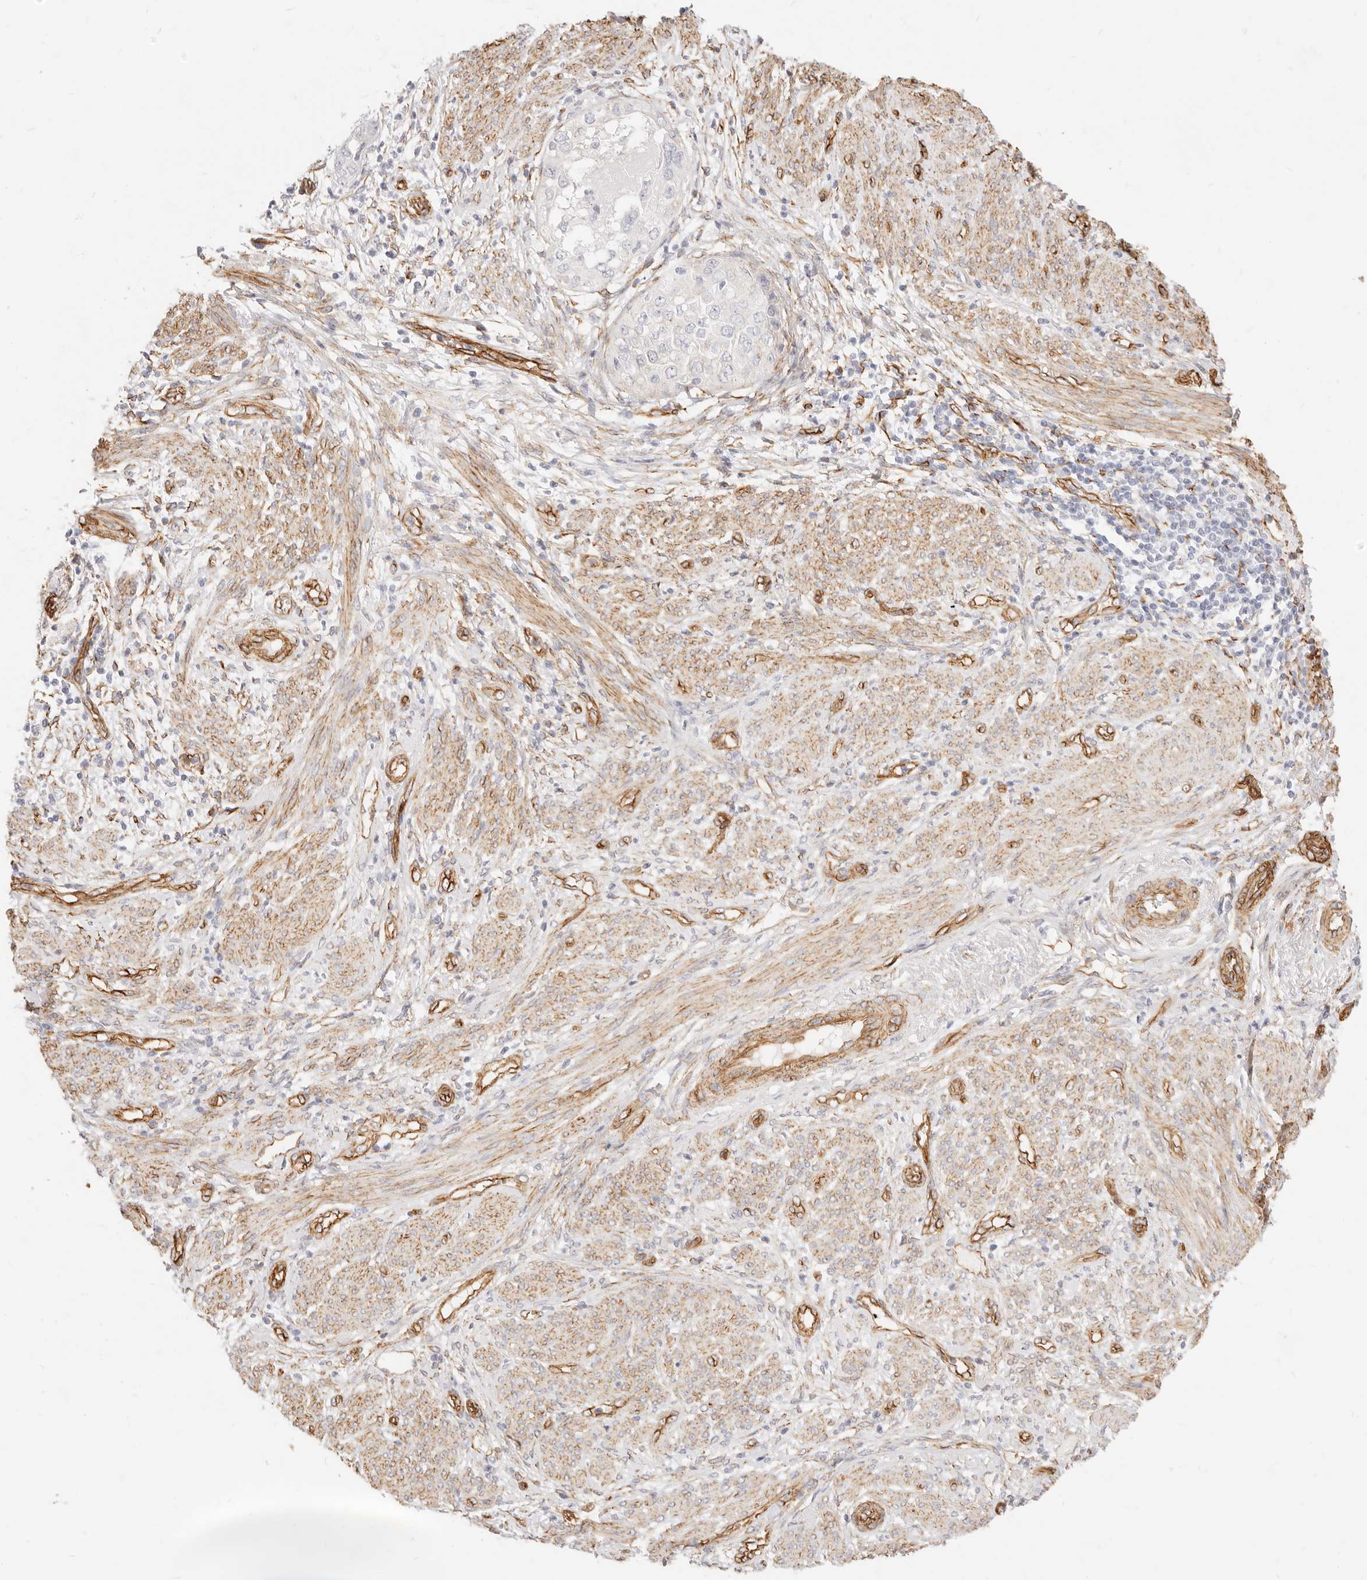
{"staining": {"intensity": "negative", "quantity": "none", "location": "none"}, "tissue": "endometrial cancer", "cell_type": "Tumor cells", "image_type": "cancer", "snomed": [{"axis": "morphology", "description": "Adenocarcinoma, NOS"}, {"axis": "topography", "description": "Endometrium"}], "caption": "This is an immunohistochemistry (IHC) histopathology image of human endometrial cancer. There is no staining in tumor cells.", "gene": "NUS1", "patient": {"sex": "female", "age": 85}}